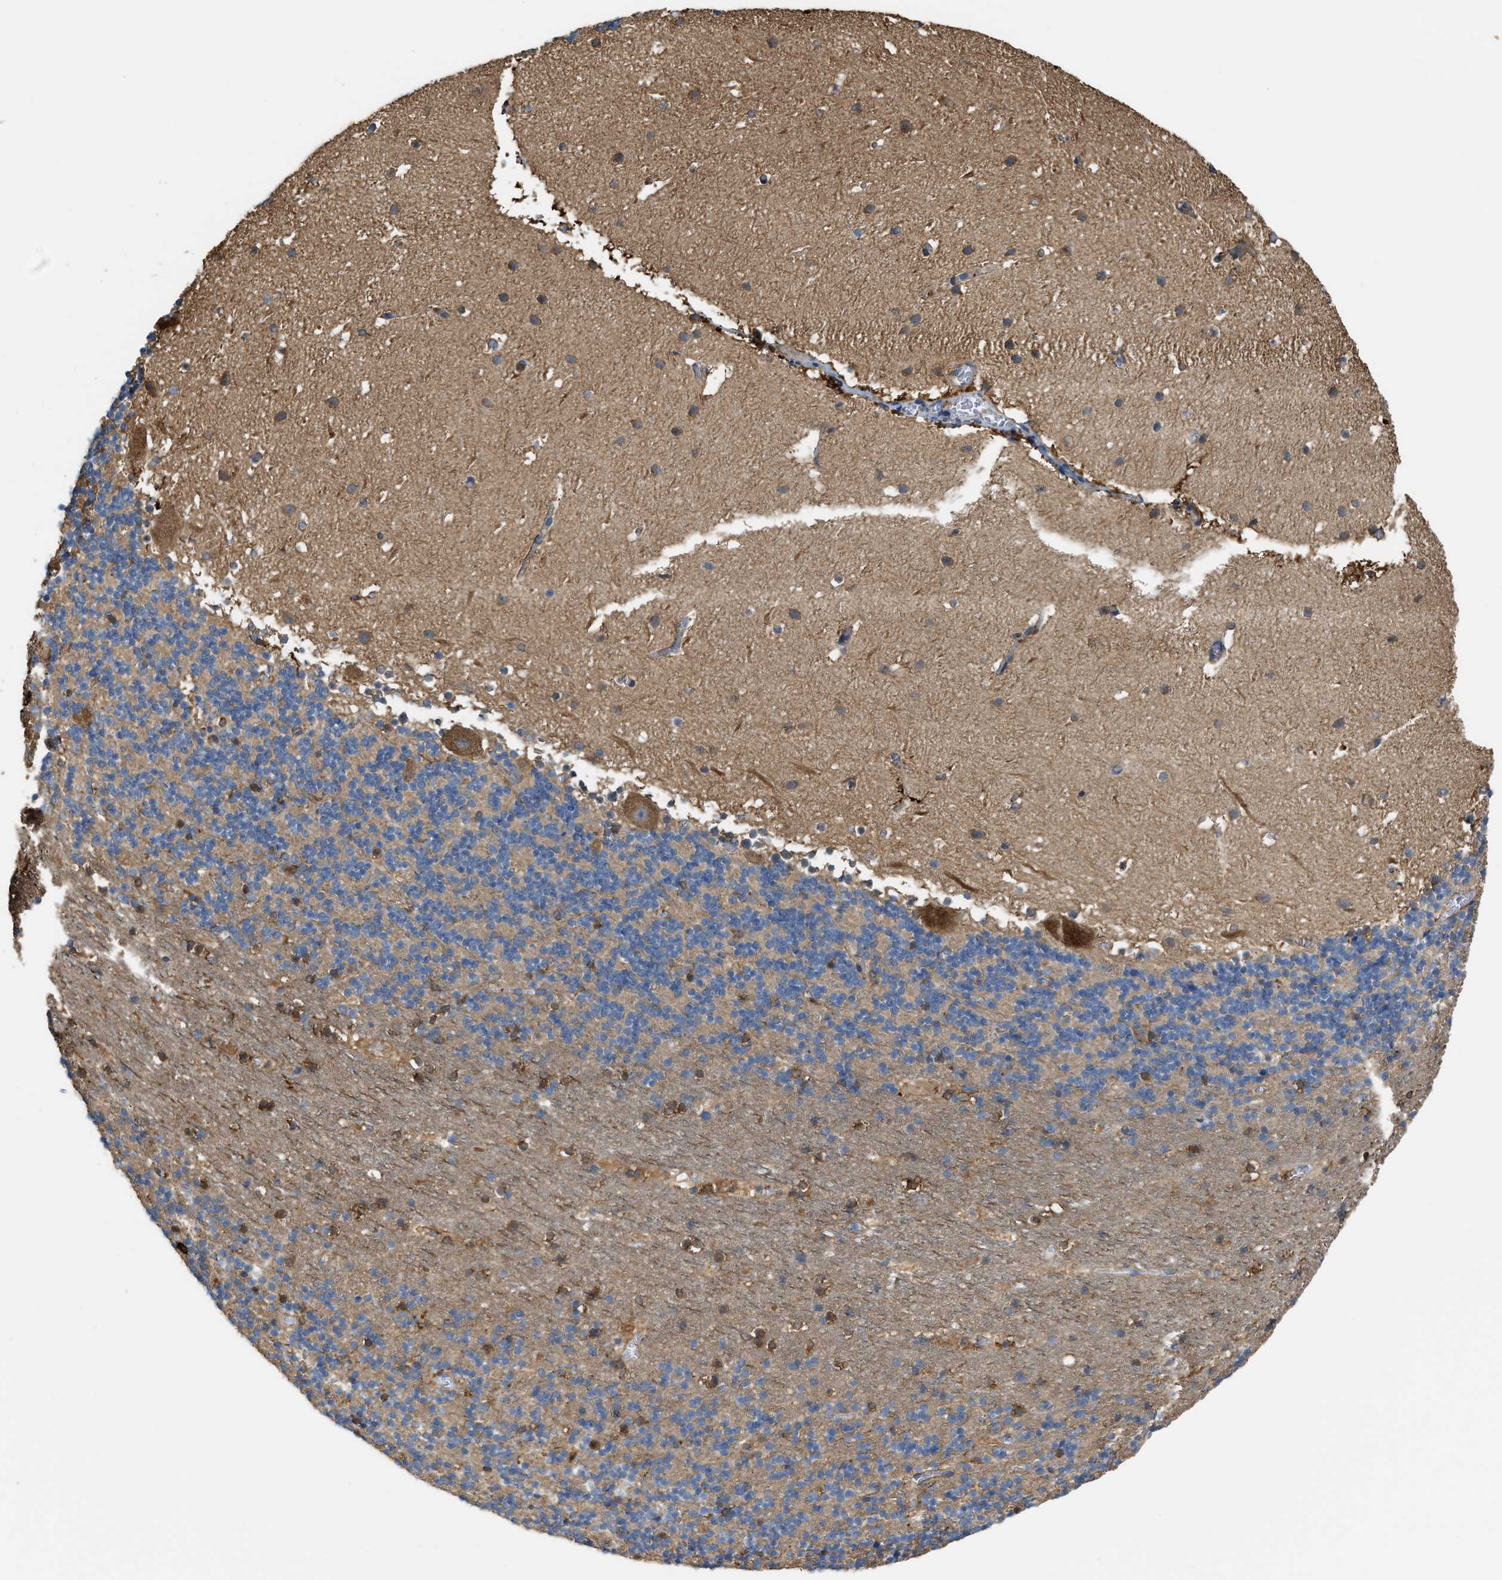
{"staining": {"intensity": "weak", "quantity": "25%-75%", "location": "cytoplasmic/membranous"}, "tissue": "cerebellum", "cell_type": "Cells in granular layer", "image_type": "normal", "snomed": [{"axis": "morphology", "description": "Normal tissue, NOS"}, {"axis": "topography", "description": "Cerebellum"}], "caption": "A brown stain labels weak cytoplasmic/membranous positivity of a protein in cells in granular layer of unremarkable human cerebellum.", "gene": "ATIC", "patient": {"sex": "male", "age": 45}}